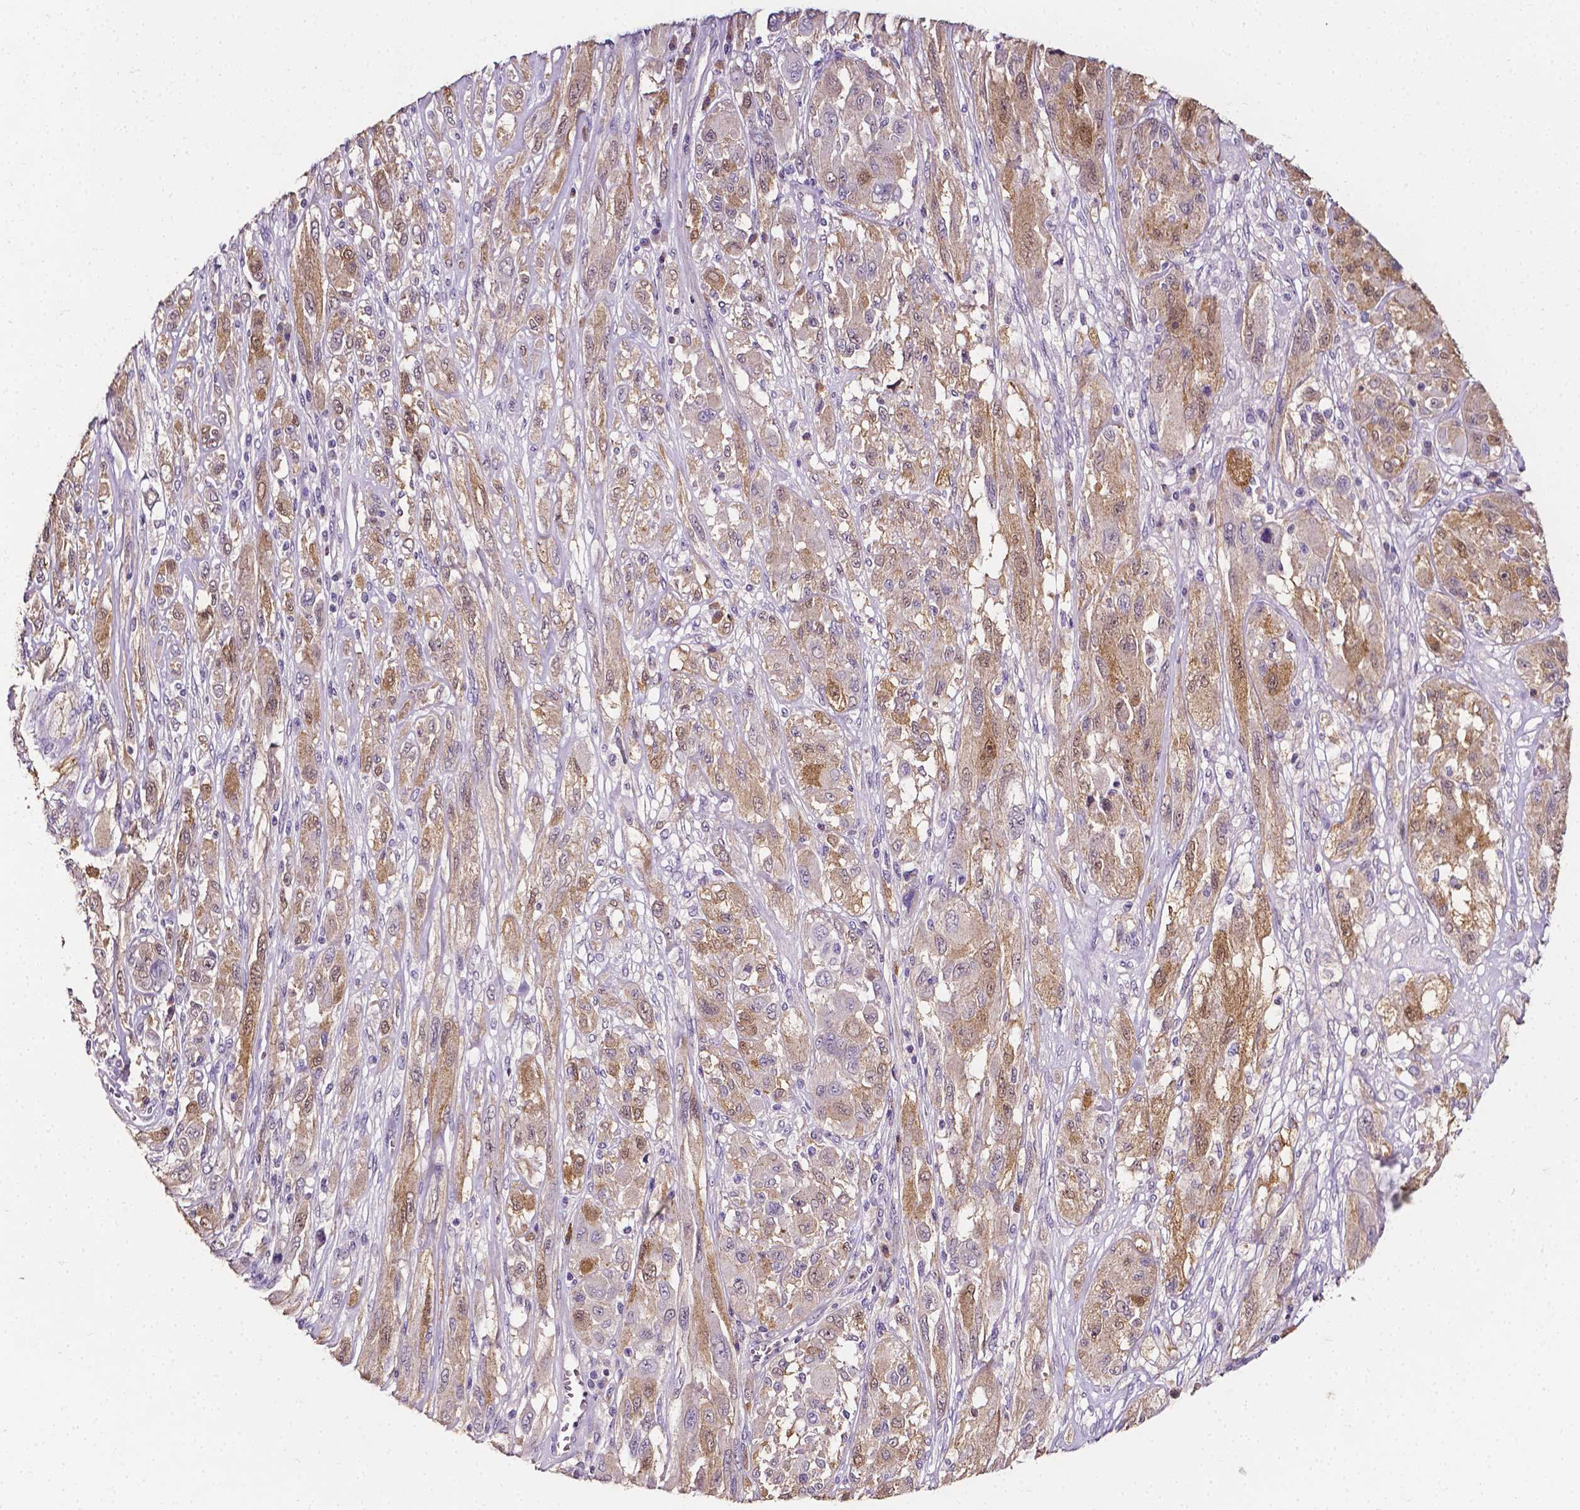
{"staining": {"intensity": "weak", "quantity": "25%-75%", "location": "cytoplasmic/membranous"}, "tissue": "melanoma", "cell_type": "Tumor cells", "image_type": "cancer", "snomed": [{"axis": "morphology", "description": "Malignant melanoma, NOS"}, {"axis": "topography", "description": "Skin"}], "caption": "There is low levels of weak cytoplasmic/membranous positivity in tumor cells of melanoma, as demonstrated by immunohistochemical staining (brown color).", "gene": "PSAT1", "patient": {"sex": "female", "age": 91}}